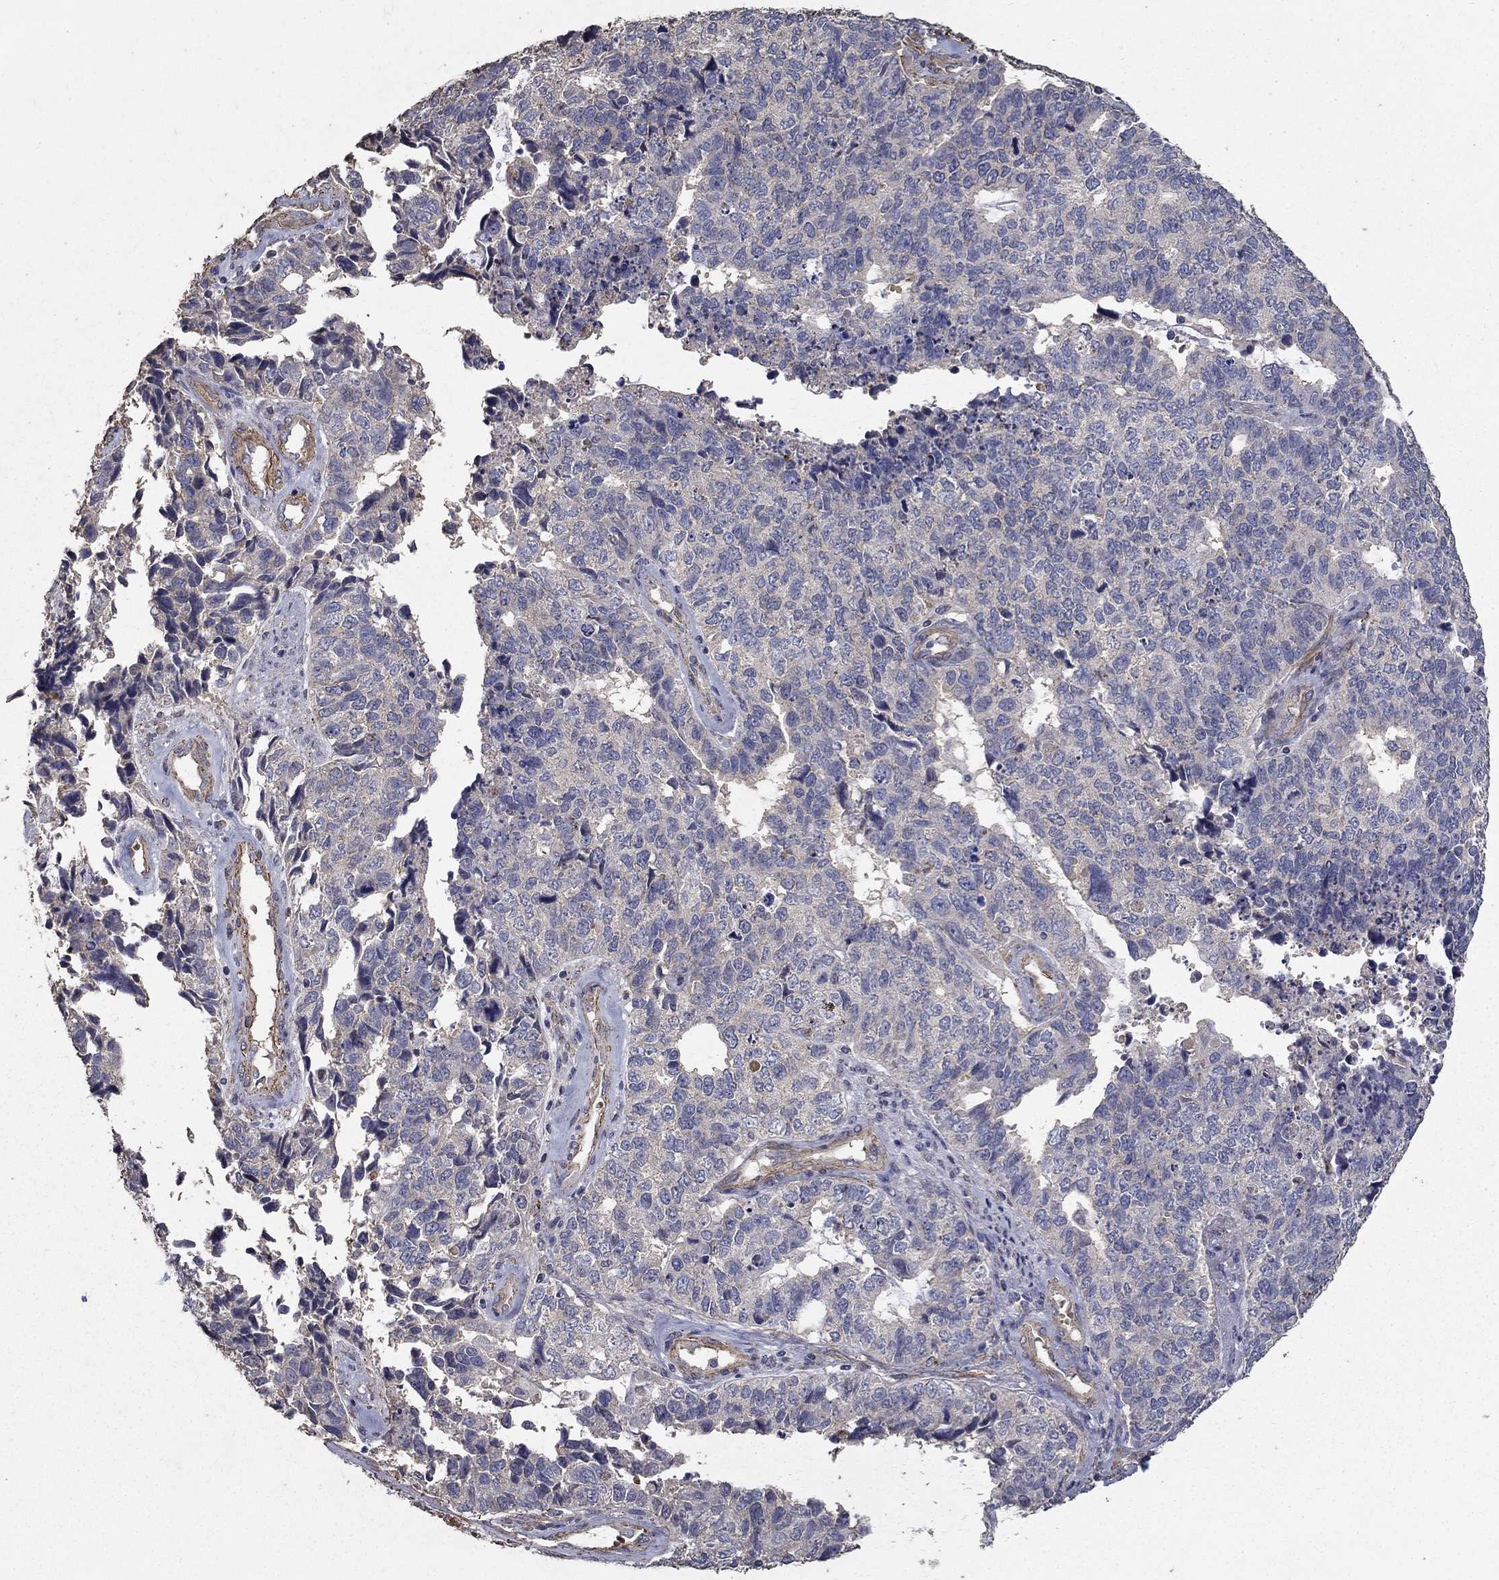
{"staining": {"intensity": "negative", "quantity": "none", "location": "none"}, "tissue": "cervical cancer", "cell_type": "Tumor cells", "image_type": "cancer", "snomed": [{"axis": "morphology", "description": "Squamous cell carcinoma, NOS"}, {"axis": "topography", "description": "Cervix"}], "caption": "This image is of cervical cancer stained with IHC to label a protein in brown with the nuclei are counter-stained blue. There is no positivity in tumor cells.", "gene": "MPP2", "patient": {"sex": "female", "age": 63}}